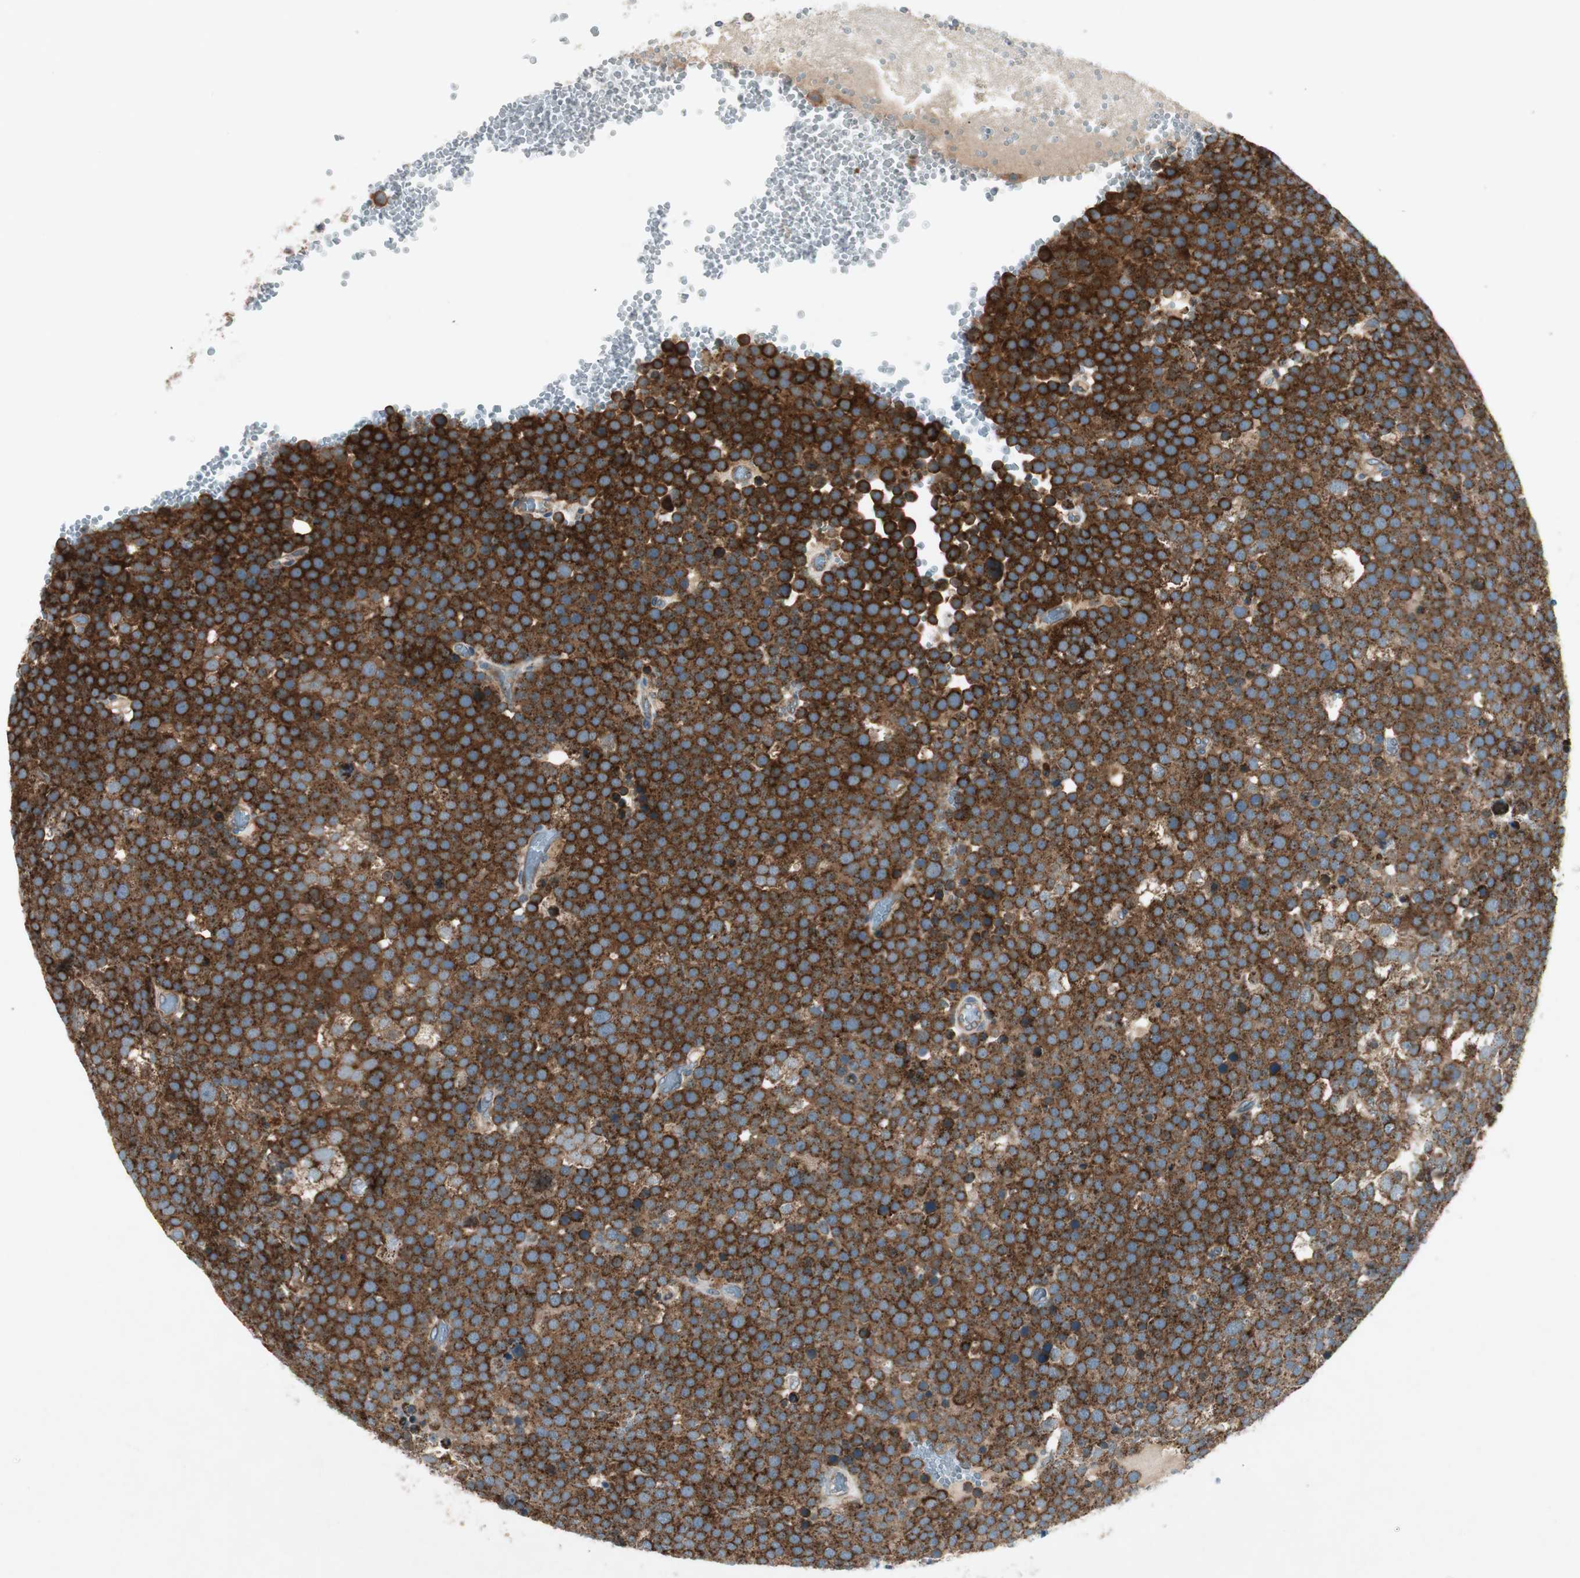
{"staining": {"intensity": "strong", "quantity": ">75%", "location": "cytoplasmic/membranous"}, "tissue": "testis cancer", "cell_type": "Tumor cells", "image_type": "cancer", "snomed": [{"axis": "morphology", "description": "Seminoma, NOS"}, {"axis": "topography", "description": "Testis"}], "caption": "Protein expression analysis of seminoma (testis) reveals strong cytoplasmic/membranous expression in approximately >75% of tumor cells.", "gene": "CHADL", "patient": {"sex": "male", "age": 71}}